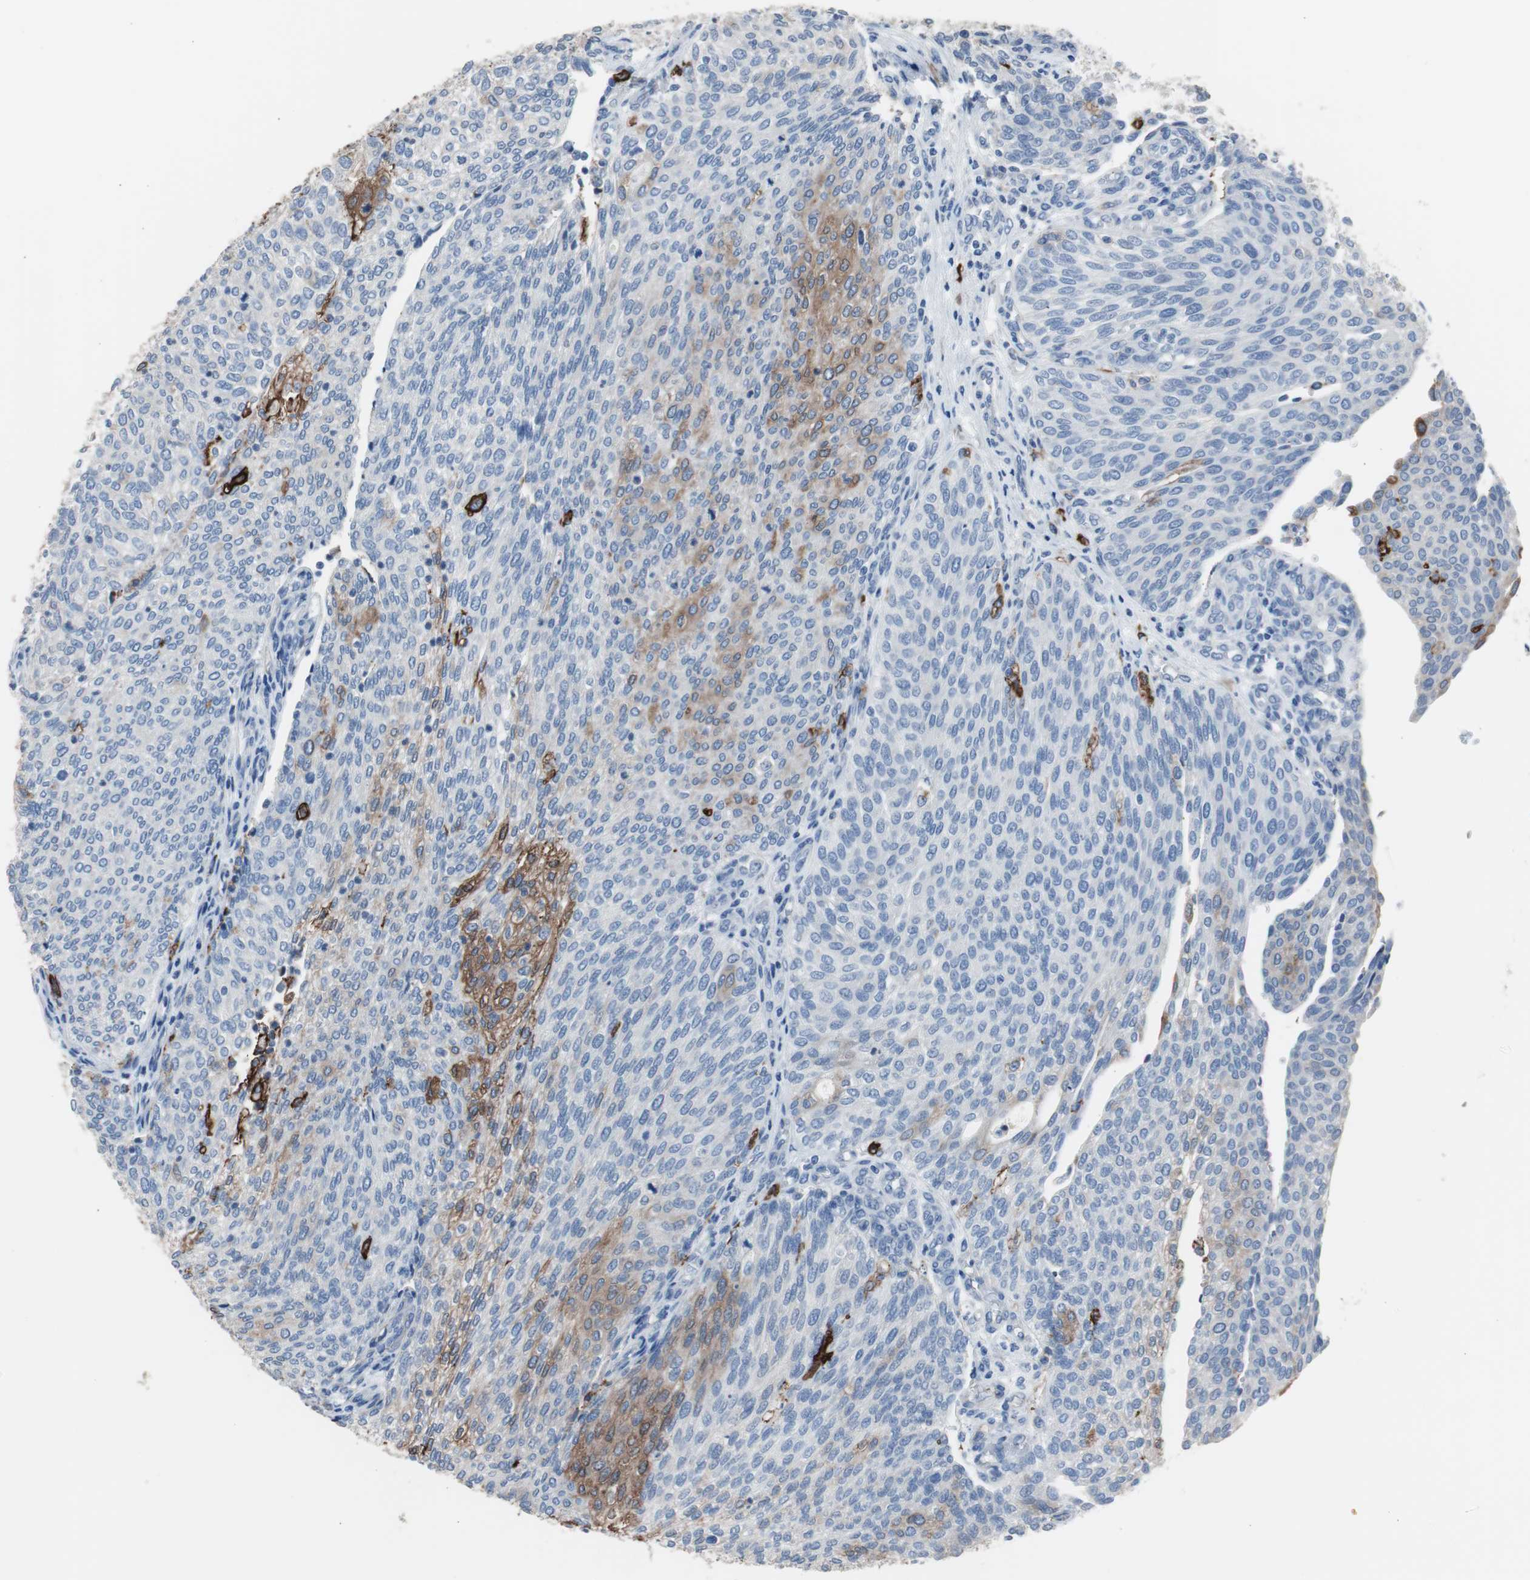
{"staining": {"intensity": "negative", "quantity": "none", "location": "none"}, "tissue": "urothelial cancer", "cell_type": "Tumor cells", "image_type": "cancer", "snomed": [{"axis": "morphology", "description": "Urothelial carcinoma, Low grade"}, {"axis": "topography", "description": "Urinary bladder"}], "caption": "Tumor cells show no significant positivity in urothelial carcinoma (low-grade). (DAB (3,3'-diaminobenzidine) IHC with hematoxylin counter stain).", "gene": "FCGR2B", "patient": {"sex": "female", "age": 79}}